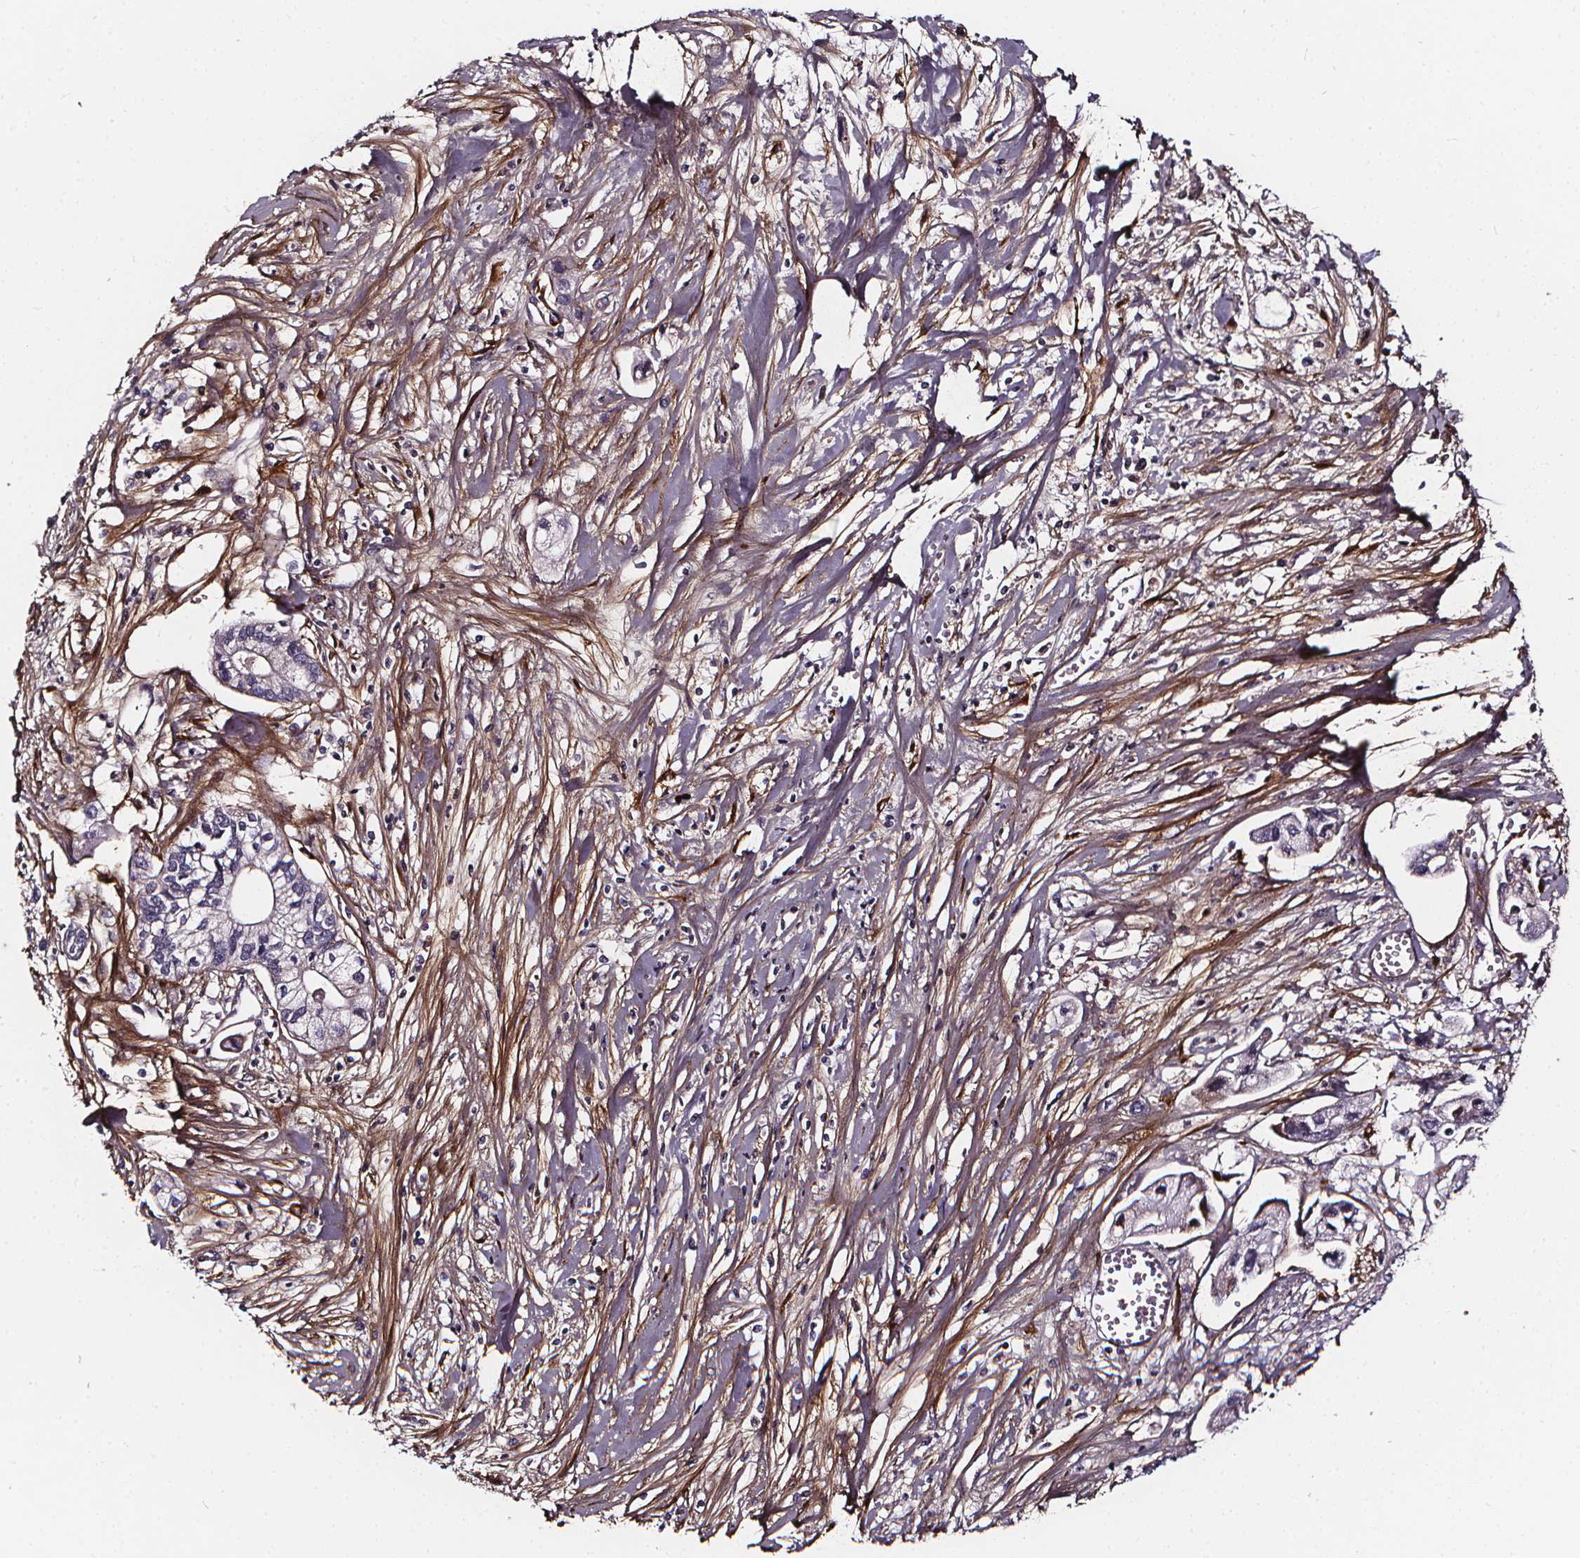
{"staining": {"intensity": "negative", "quantity": "none", "location": "none"}, "tissue": "pancreatic cancer", "cell_type": "Tumor cells", "image_type": "cancer", "snomed": [{"axis": "morphology", "description": "Adenocarcinoma, NOS"}, {"axis": "topography", "description": "Pancreas"}], "caption": "Immunohistochemical staining of pancreatic adenocarcinoma exhibits no significant positivity in tumor cells.", "gene": "AEBP1", "patient": {"sex": "male", "age": 70}}